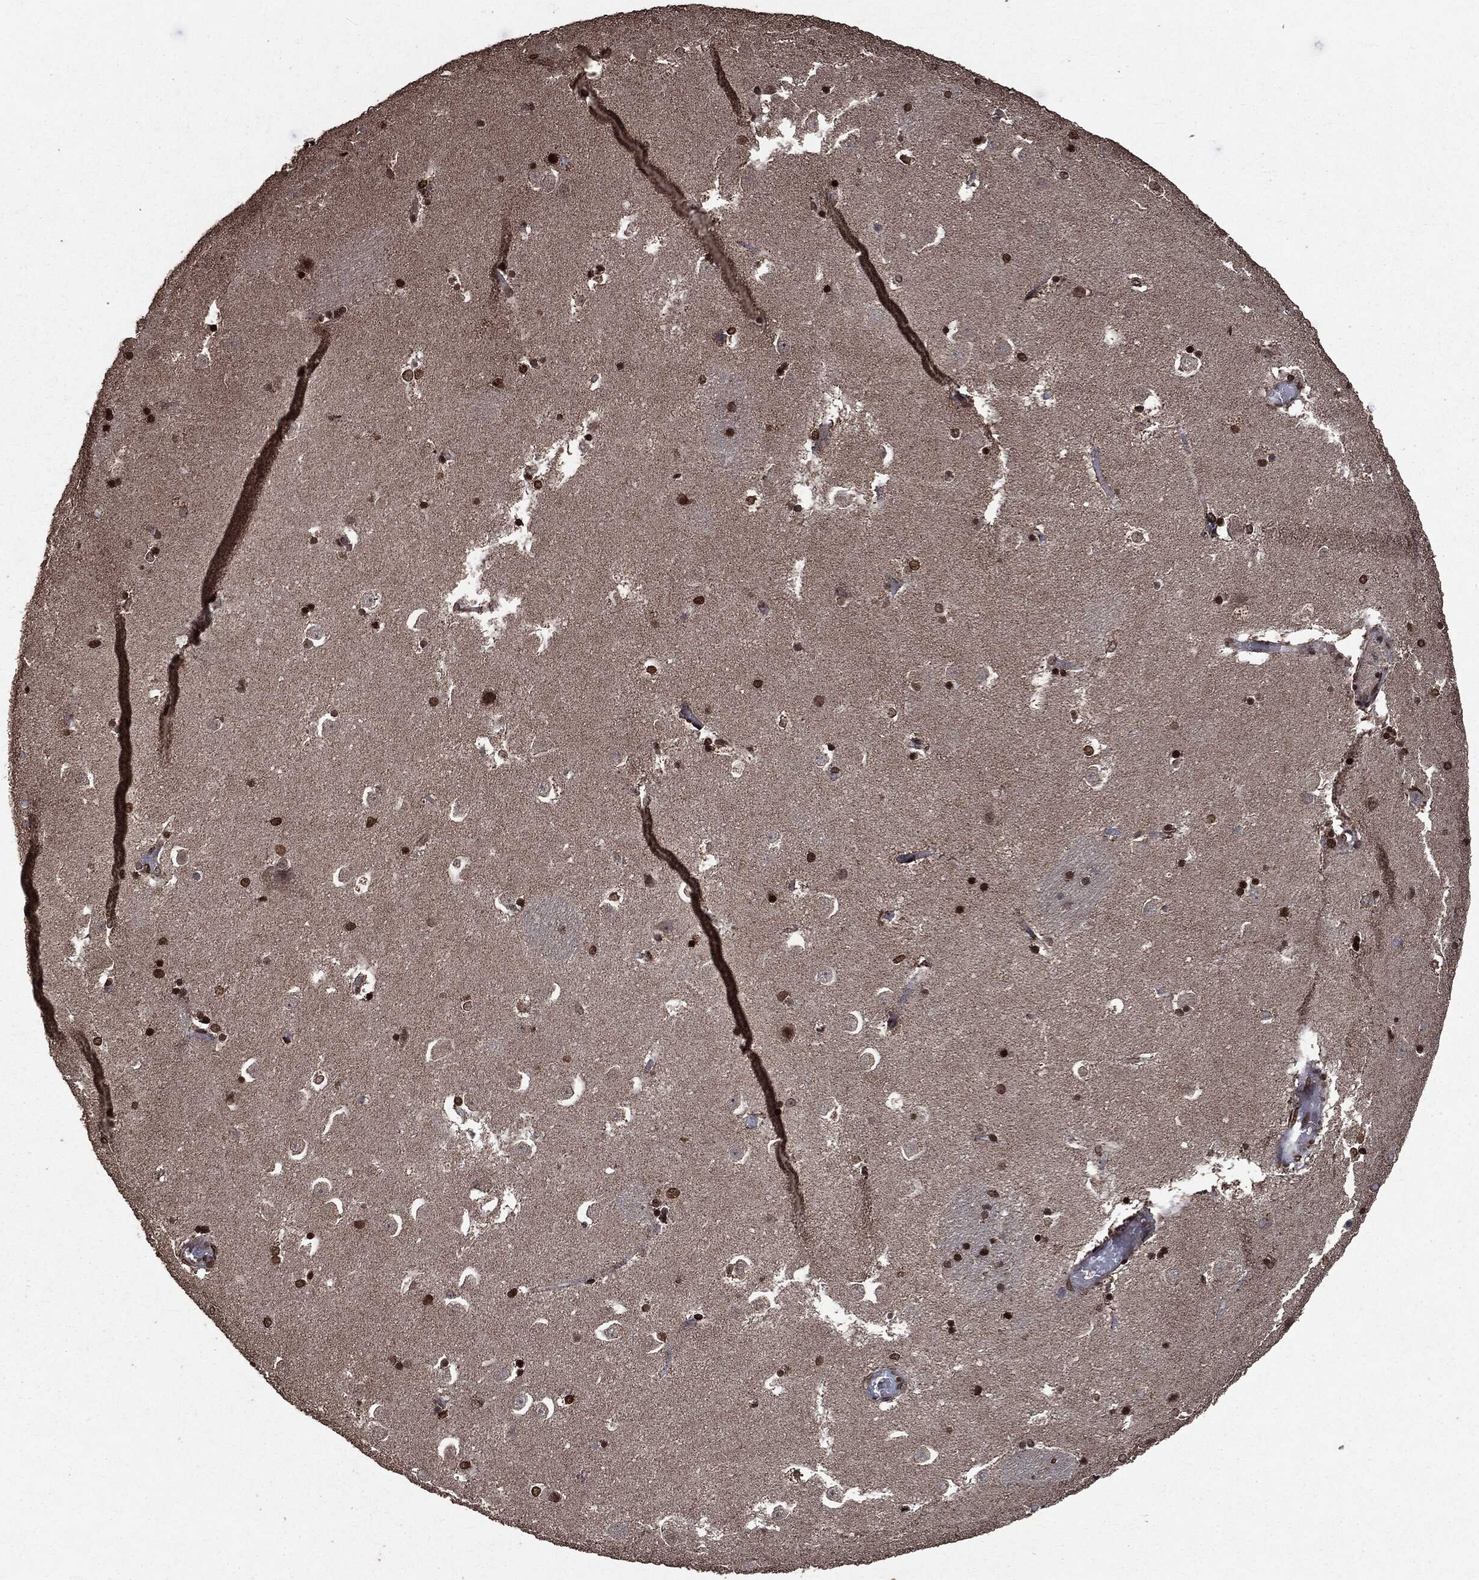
{"staining": {"intensity": "strong", "quantity": ">75%", "location": "nuclear"}, "tissue": "caudate", "cell_type": "Glial cells", "image_type": "normal", "snomed": [{"axis": "morphology", "description": "Normal tissue, NOS"}, {"axis": "topography", "description": "Lateral ventricle wall"}], "caption": "Benign caudate was stained to show a protein in brown. There is high levels of strong nuclear staining in approximately >75% of glial cells. The staining was performed using DAB, with brown indicating positive protein expression. Nuclei are stained blue with hematoxylin.", "gene": "PPP6R2", "patient": {"sex": "male", "age": 51}}